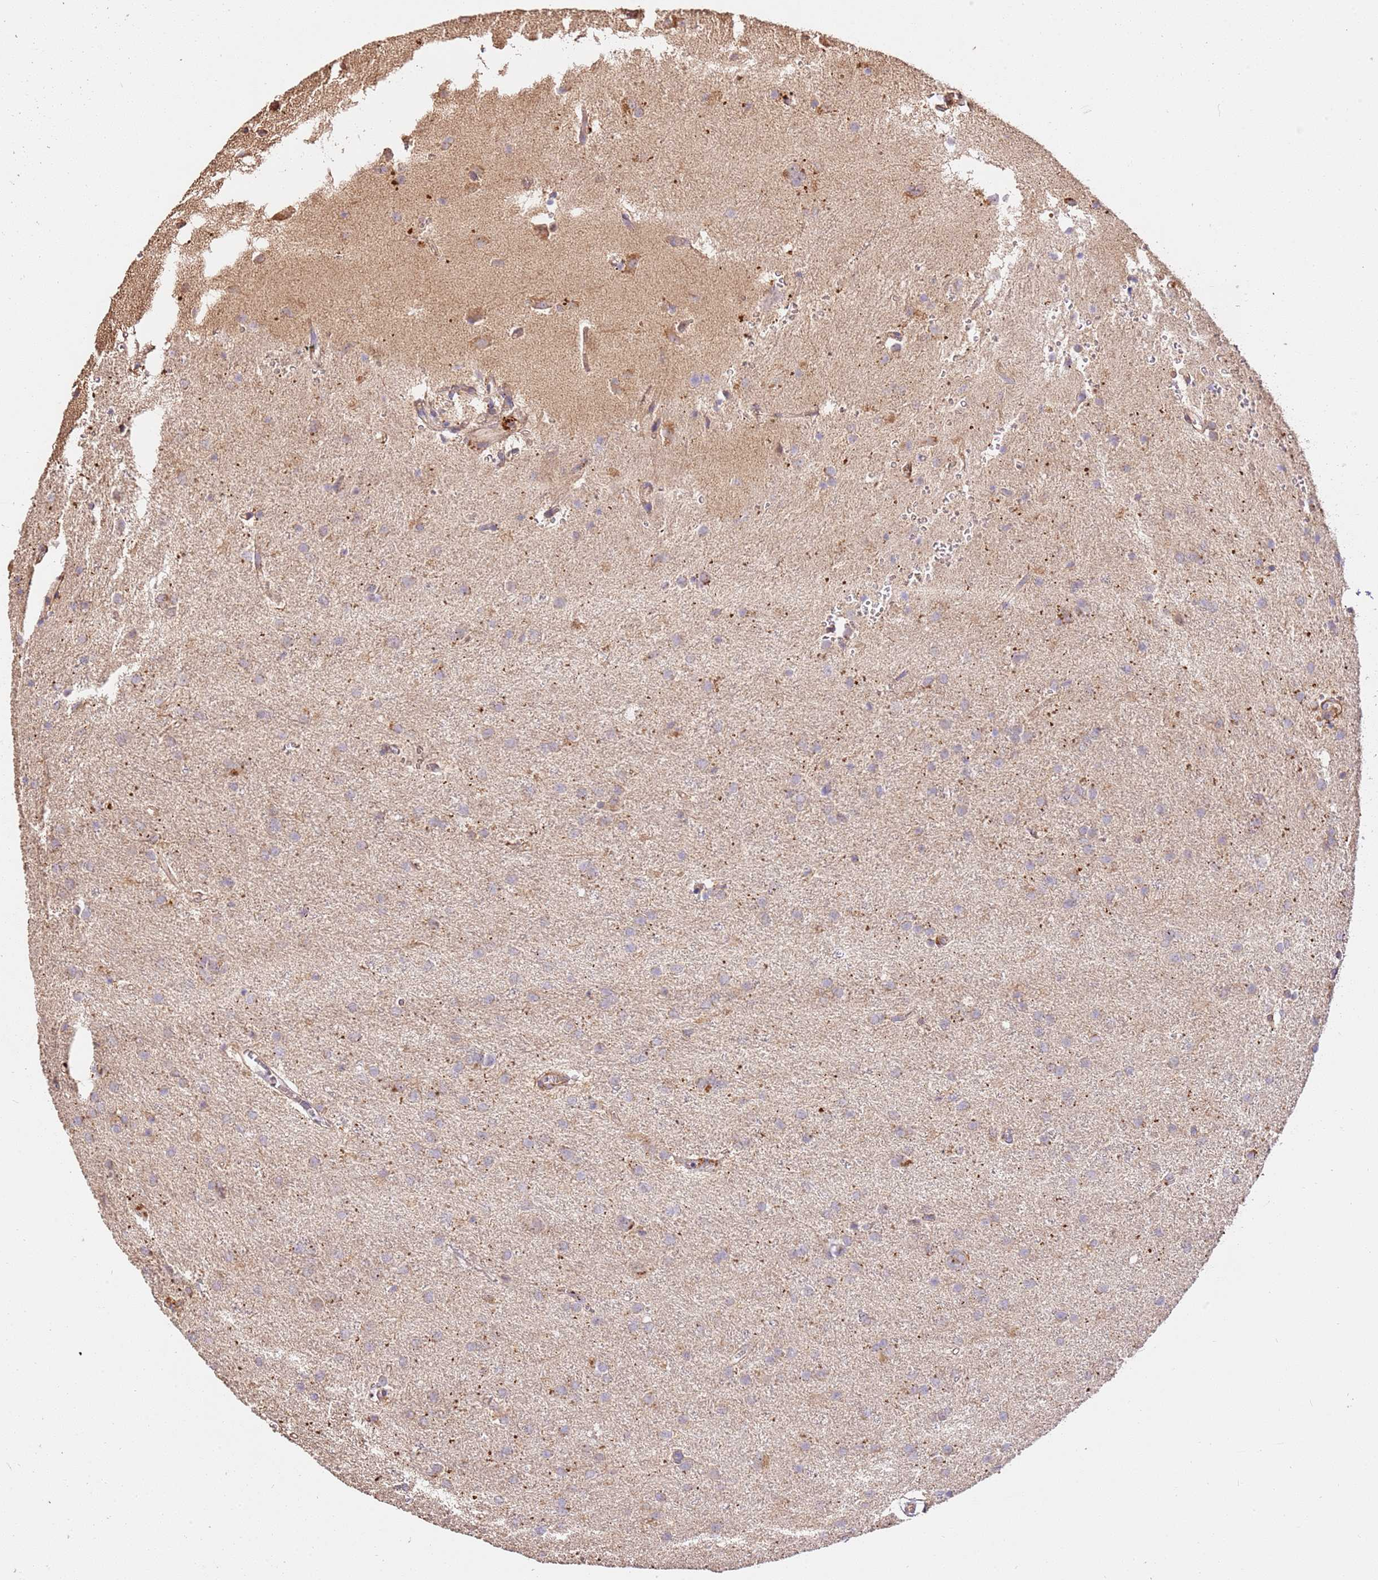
{"staining": {"intensity": "negative", "quantity": "none", "location": "none"}, "tissue": "glioma", "cell_type": "Tumor cells", "image_type": "cancer", "snomed": [{"axis": "morphology", "description": "Glioma, malignant, High grade"}, {"axis": "topography", "description": "Brain"}], "caption": "Immunohistochemistry (IHC) micrograph of human high-grade glioma (malignant) stained for a protein (brown), which shows no expression in tumor cells. (Brightfield microscopy of DAB (3,3'-diaminobenzidine) immunohistochemistry (IHC) at high magnification).", "gene": "CEP55", "patient": {"sex": "female", "age": 50}}